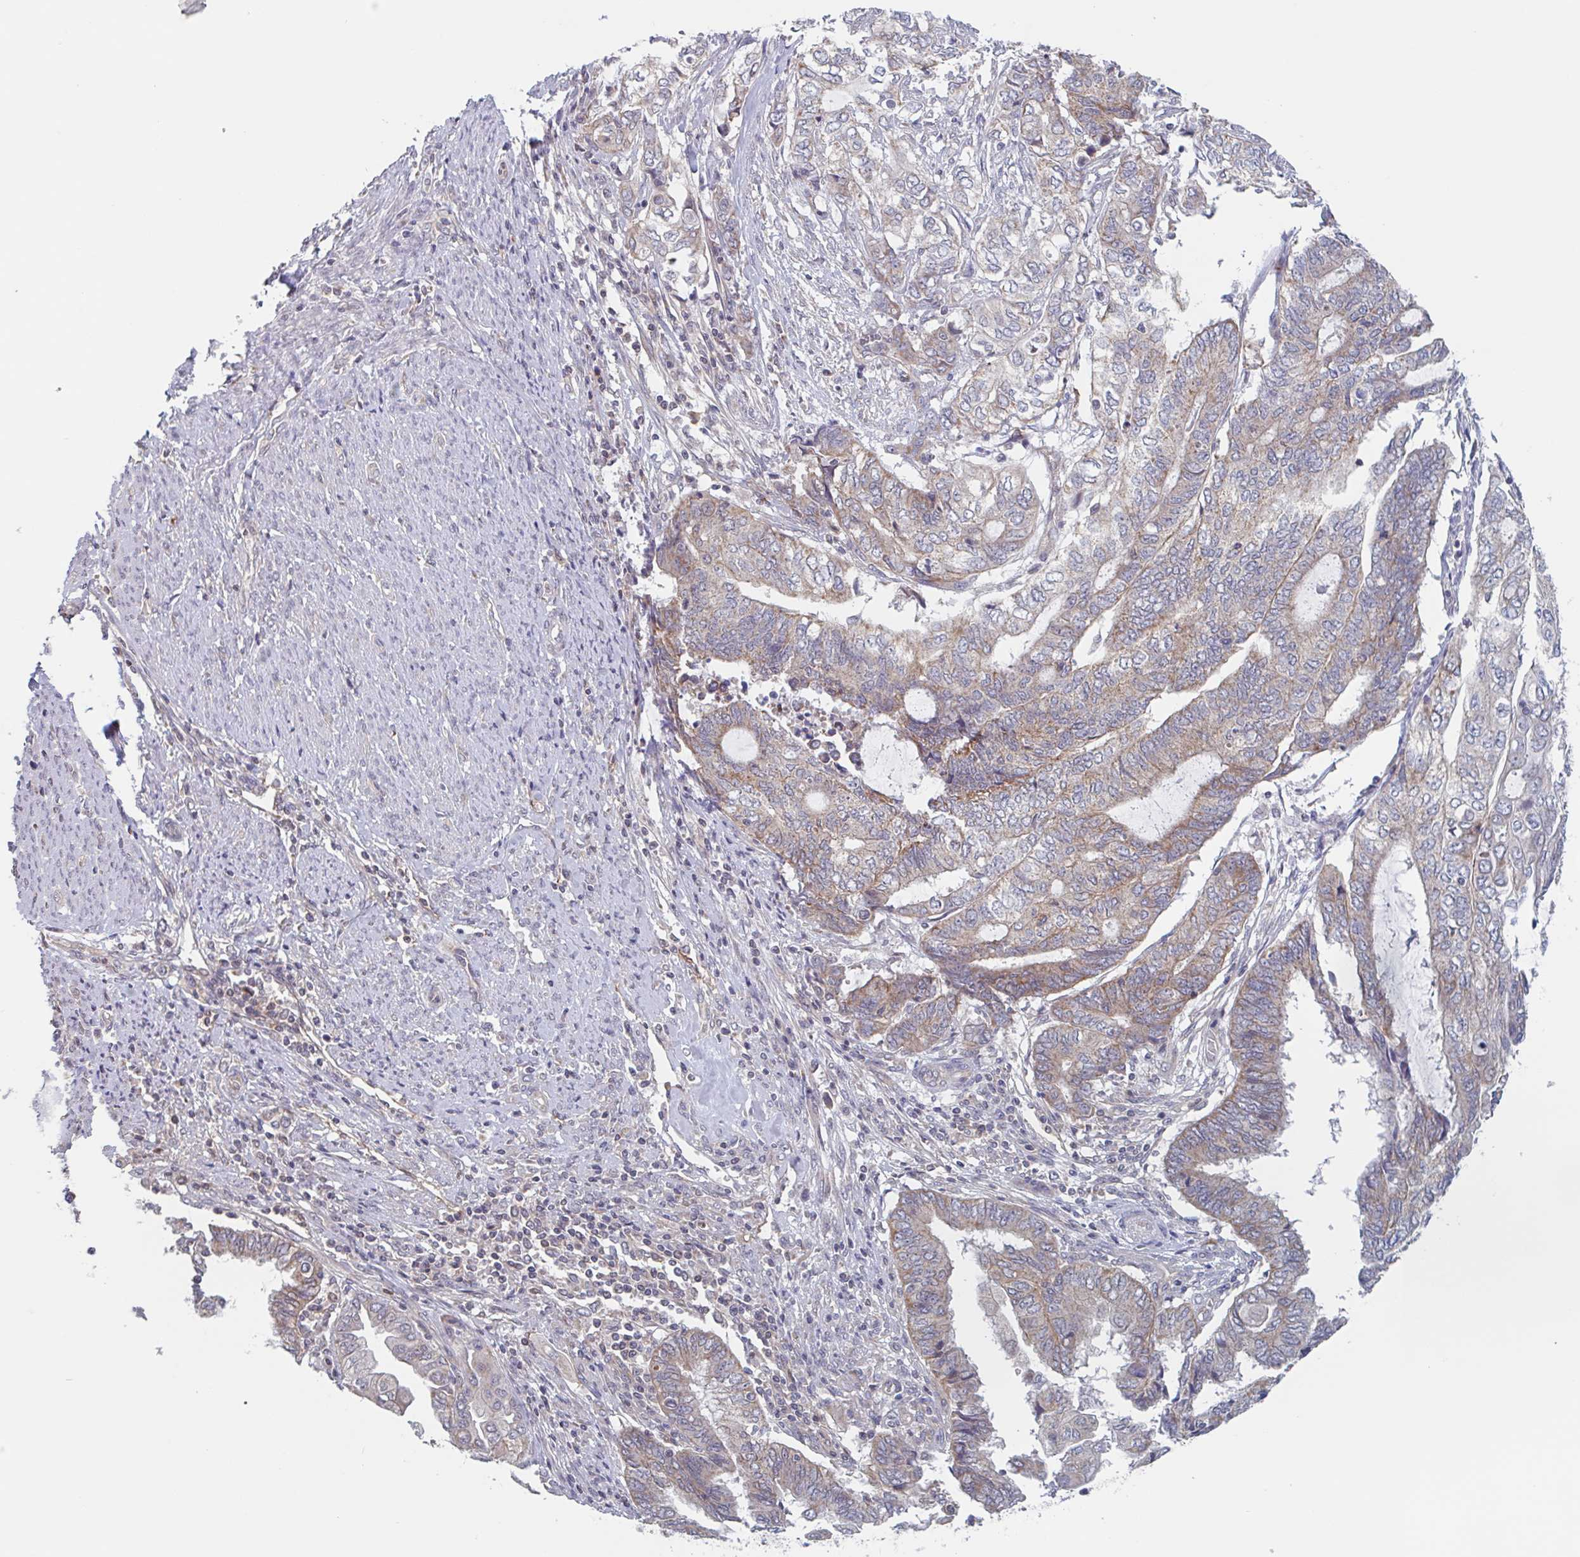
{"staining": {"intensity": "moderate", "quantity": "25%-75%", "location": "cytoplasmic/membranous"}, "tissue": "endometrial cancer", "cell_type": "Tumor cells", "image_type": "cancer", "snomed": [{"axis": "morphology", "description": "Adenocarcinoma, NOS"}, {"axis": "topography", "description": "Uterus"}, {"axis": "topography", "description": "Endometrium"}], "caption": "Moderate cytoplasmic/membranous protein staining is present in about 25%-75% of tumor cells in endometrial cancer.", "gene": "SURF1", "patient": {"sex": "female", "age": 70}}